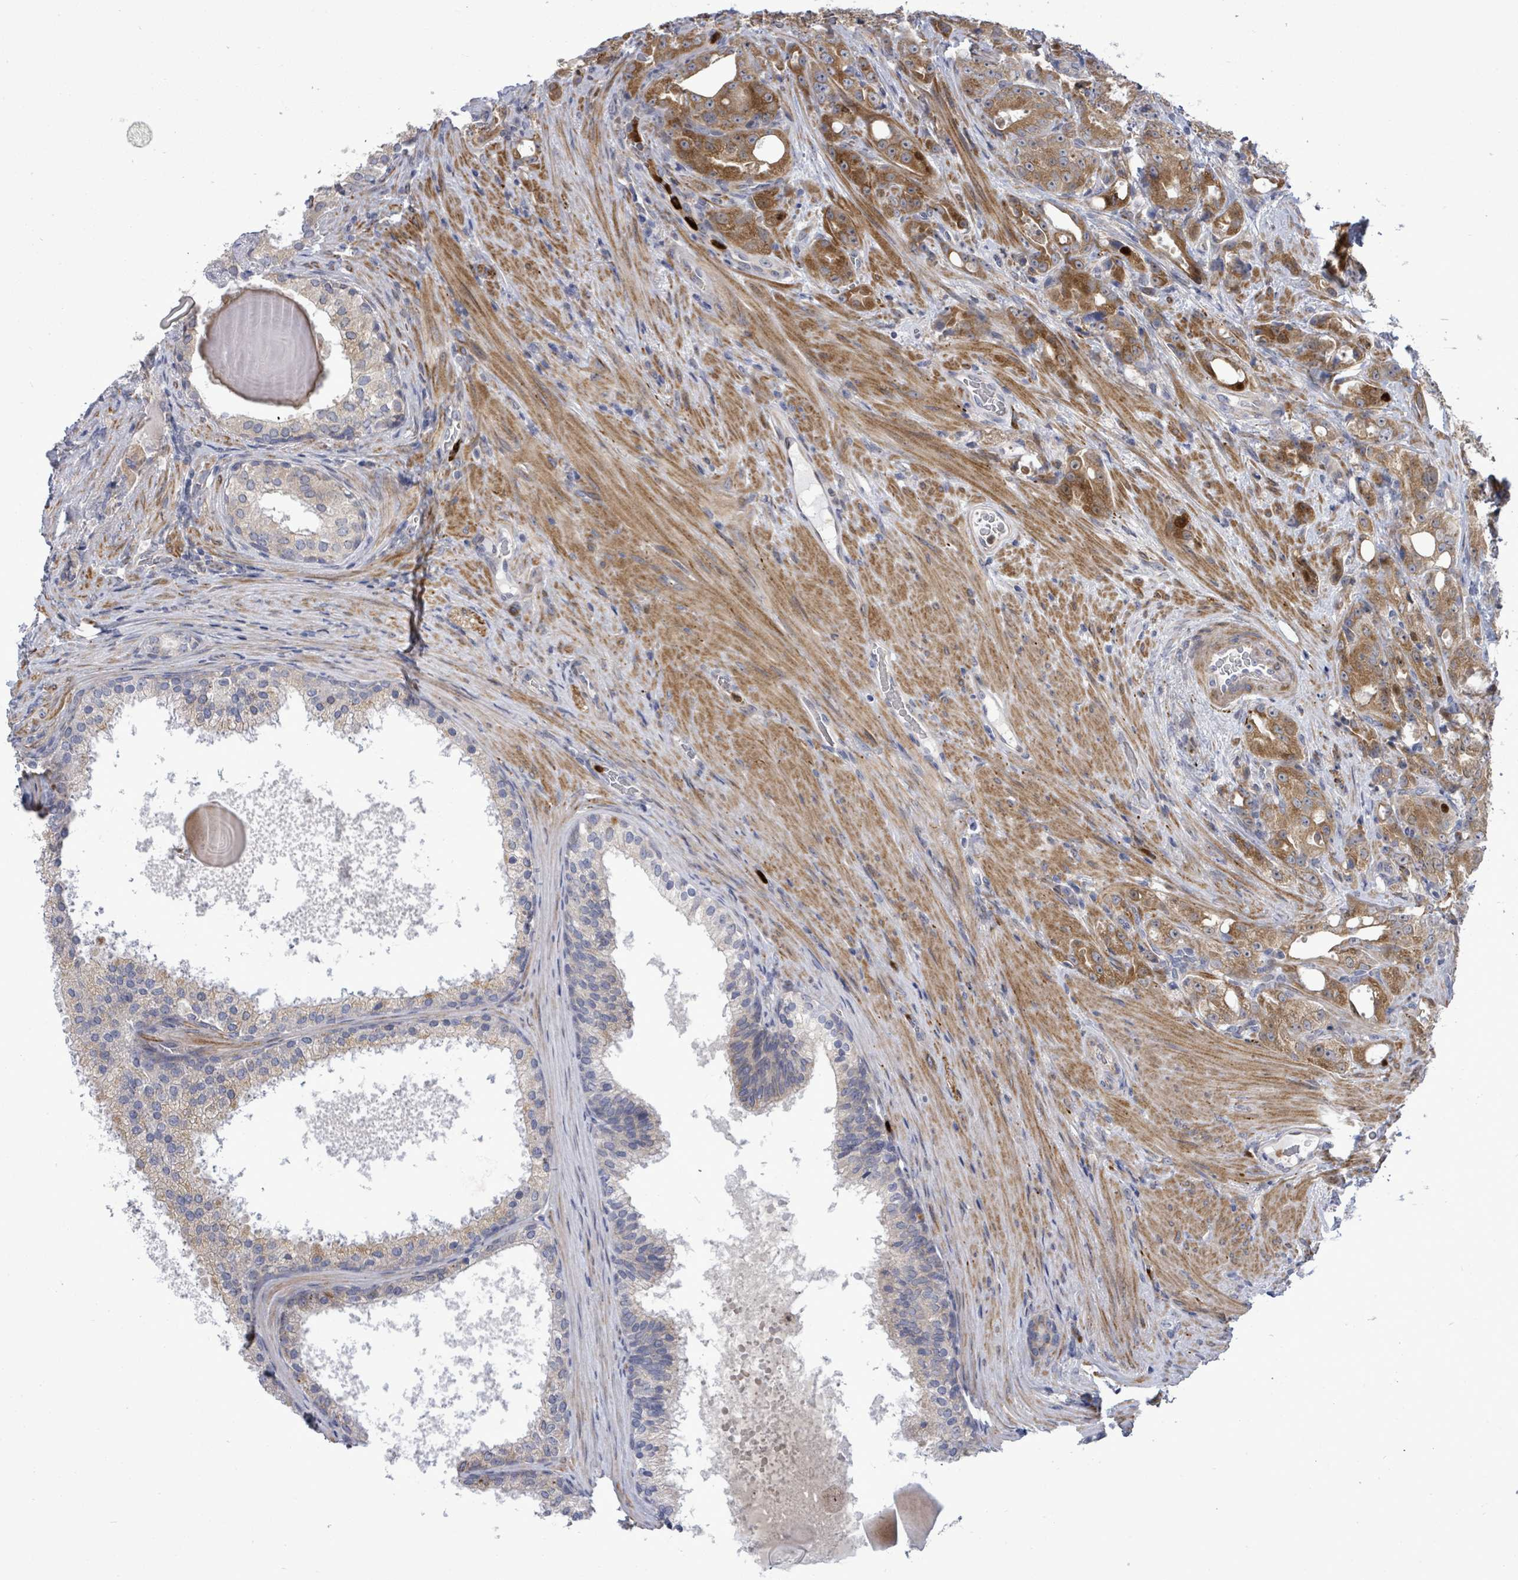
{"staining": {"intensity": "moderate", "quantity": "25%-75%", "location": "cytoplasmic/membranous"}, "tissue": "prostate cancer", "cell_type": "Tumor cells", "image_type": "cancer", "snomed": [{"axis": "morphology", "description": "Adenocarcinoma, High grade"}, {"axis": "topography", "description": "Prostate"}], "caption": "Immunohistochemistry photomicrograph of human prostate cancer (adenocarcinoma (high-grade)) stained for a protein (brown), which demonstrates medium levels of moderate cytoplasmic/membranous expression in about 25%-75% of tumor cells.", "gene": "SAR1A", "patient": {"sex": "male", "age": 69}}